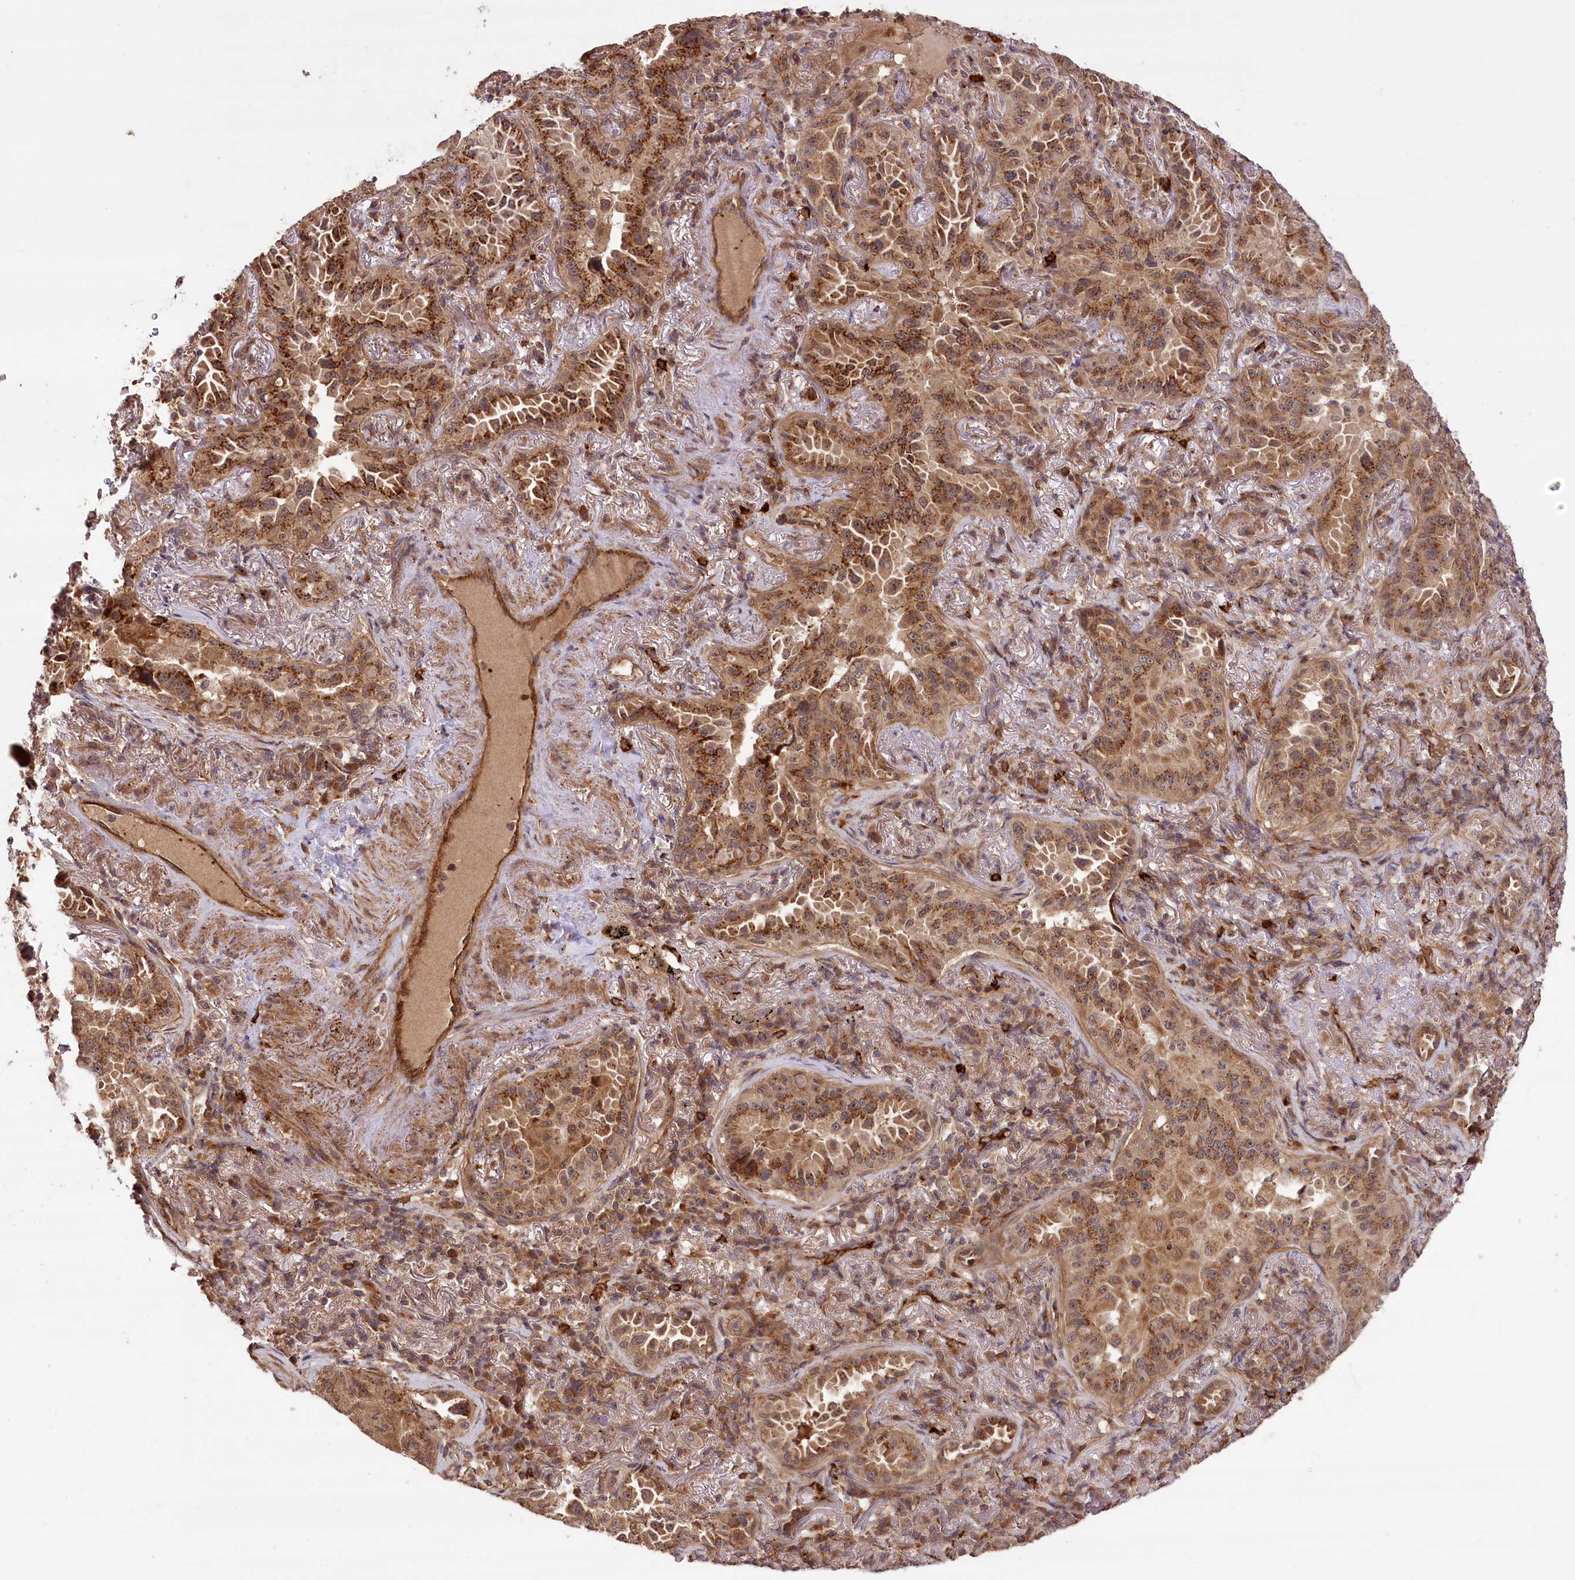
{"staining": {"intensity": "strong", "quantity": ">75%", "location": "cytoplasmic/membranous"}, "tissue": "lung cancer", "cell_type": "Tumor cells", "image_type": "cancer", "snomed": [{"axis": "morphology", "description": "Adenocarcinoma, NOS"}, {"axis": "topography", "description": "Lung"}], "caption": "This photomicrograph reveals immunohistochemistry staining of adenocarcinoma (lung), with high strong cytoplasmic/membranous positivity in approximately >75% of tumor cells.", "gene": "CARD19", "patient": {"sex": "female", "age": 69}}